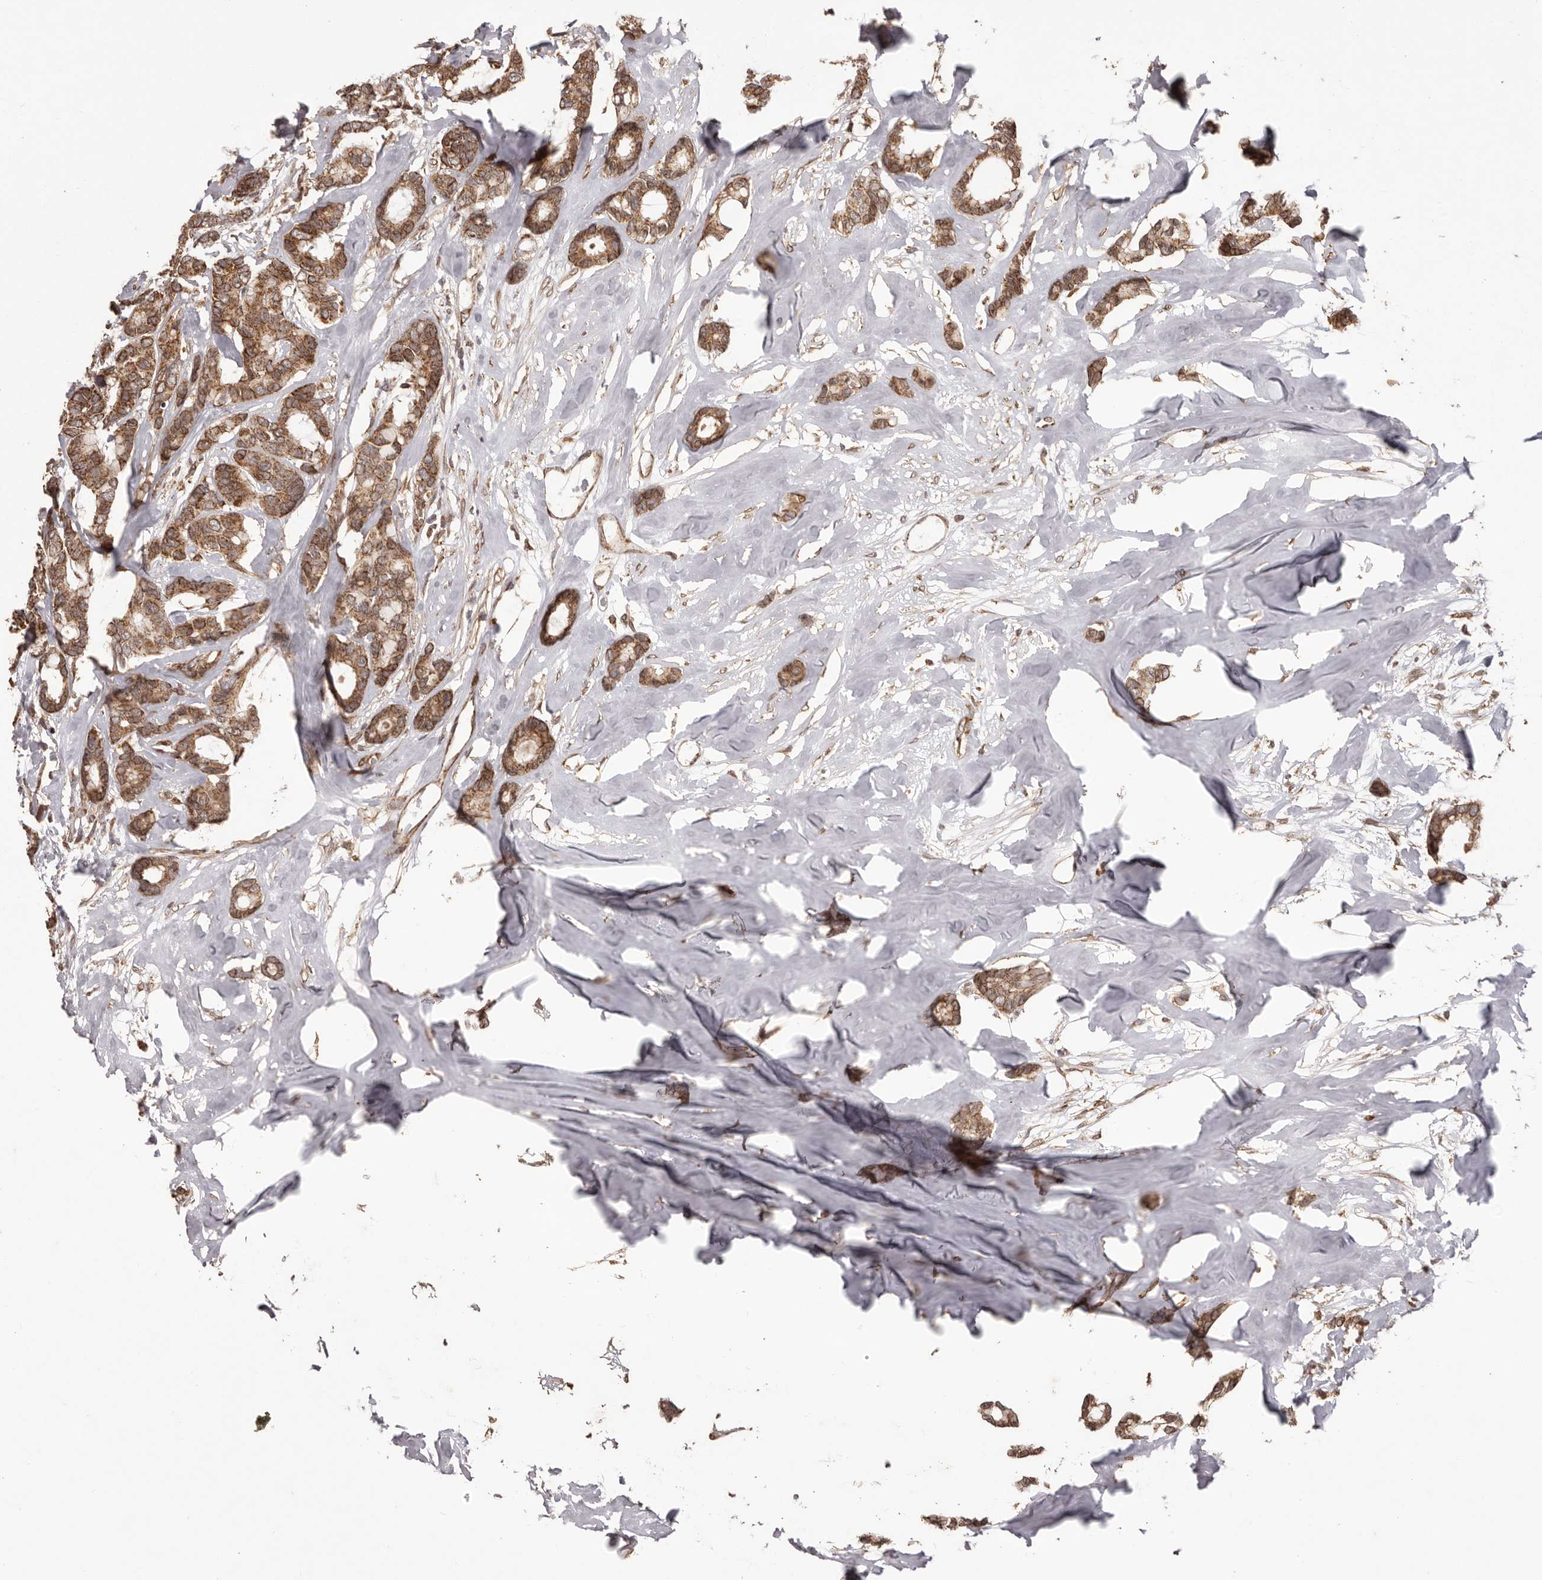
{"staining": {"intensity": "moderate", "quantity": ">75%", "location": "cytoplasmic/membranous"}, "tissue": "breast cancer", "cell_type": "Tumor cells", "image_type": "cancer", "snomed": [{"axis": "morphology", "description": "Duct carcinoma"}, {"axis": "topography", "description": "Breast"}], "caption": "Human invasive ductal carcinoma (breast) stained for a protein (brown) demonstrates moderate cytoplasmic/membranous positive positivity in approximately >75% of tumor cells.", "gene": "CHRM2", "patient": {"sex": "female", "age": 87}}